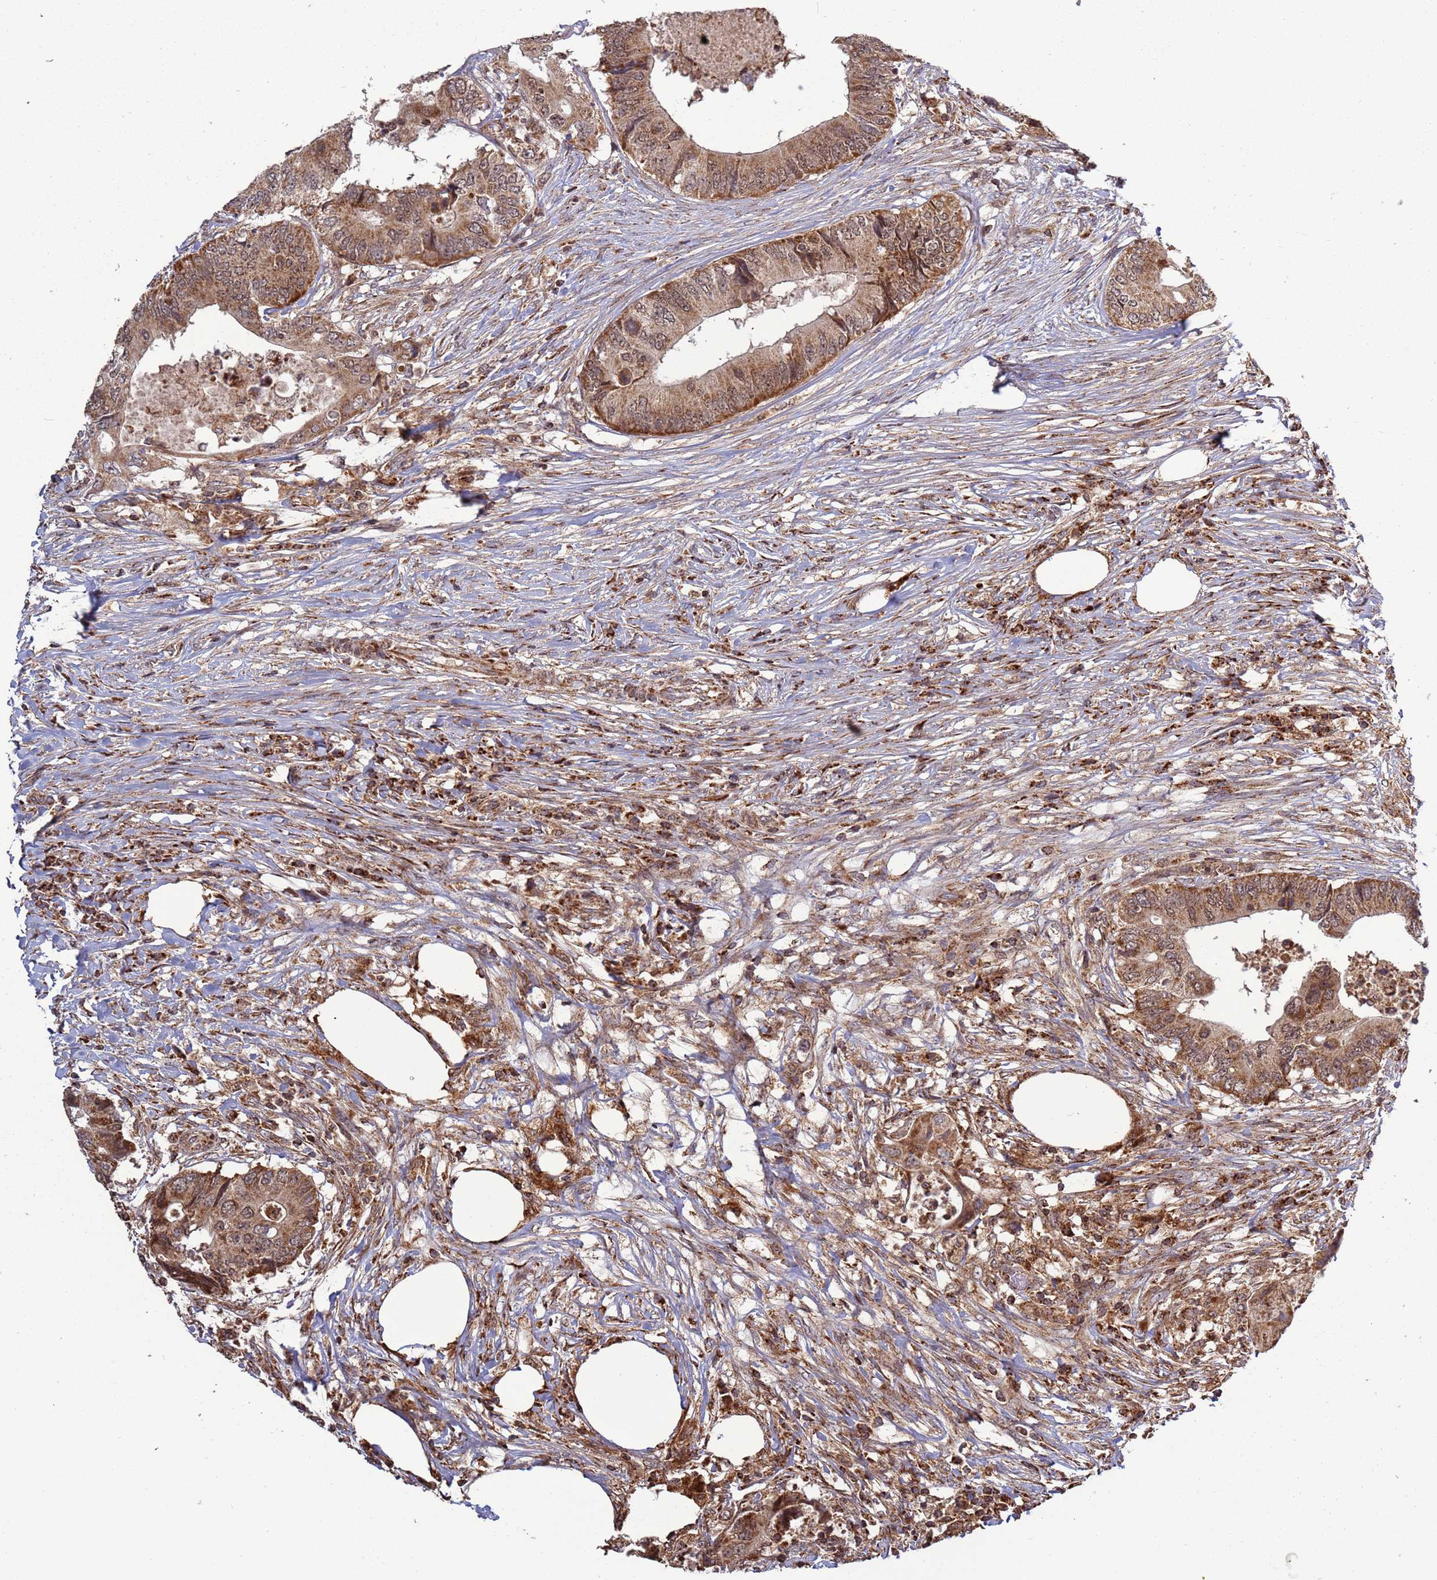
{"staining": {"intensity": "moderate", "quantity": ">75%", "location": "cytoplasmic/membranous"}, "tissue": "colorectal cancer", "cell_type": "Tumor cells", "image_type": "cancer", "snomed": [{"axis": "morphology", "description": "Adenocarcinoma, NOS"}, {"axis": "topography", "description": "Colon"}], "caption": "Brown immunohistochemical staining in adenocarcinoma (colorectal) displays moderate cytoplasmic/membranous staining in approximately >75% of tumor cells. (brown staining indicates protein expression, while blue staining denotes nuclei).", "gene": "RCOR2", "patient": {"sex": "male", "age": 71}}